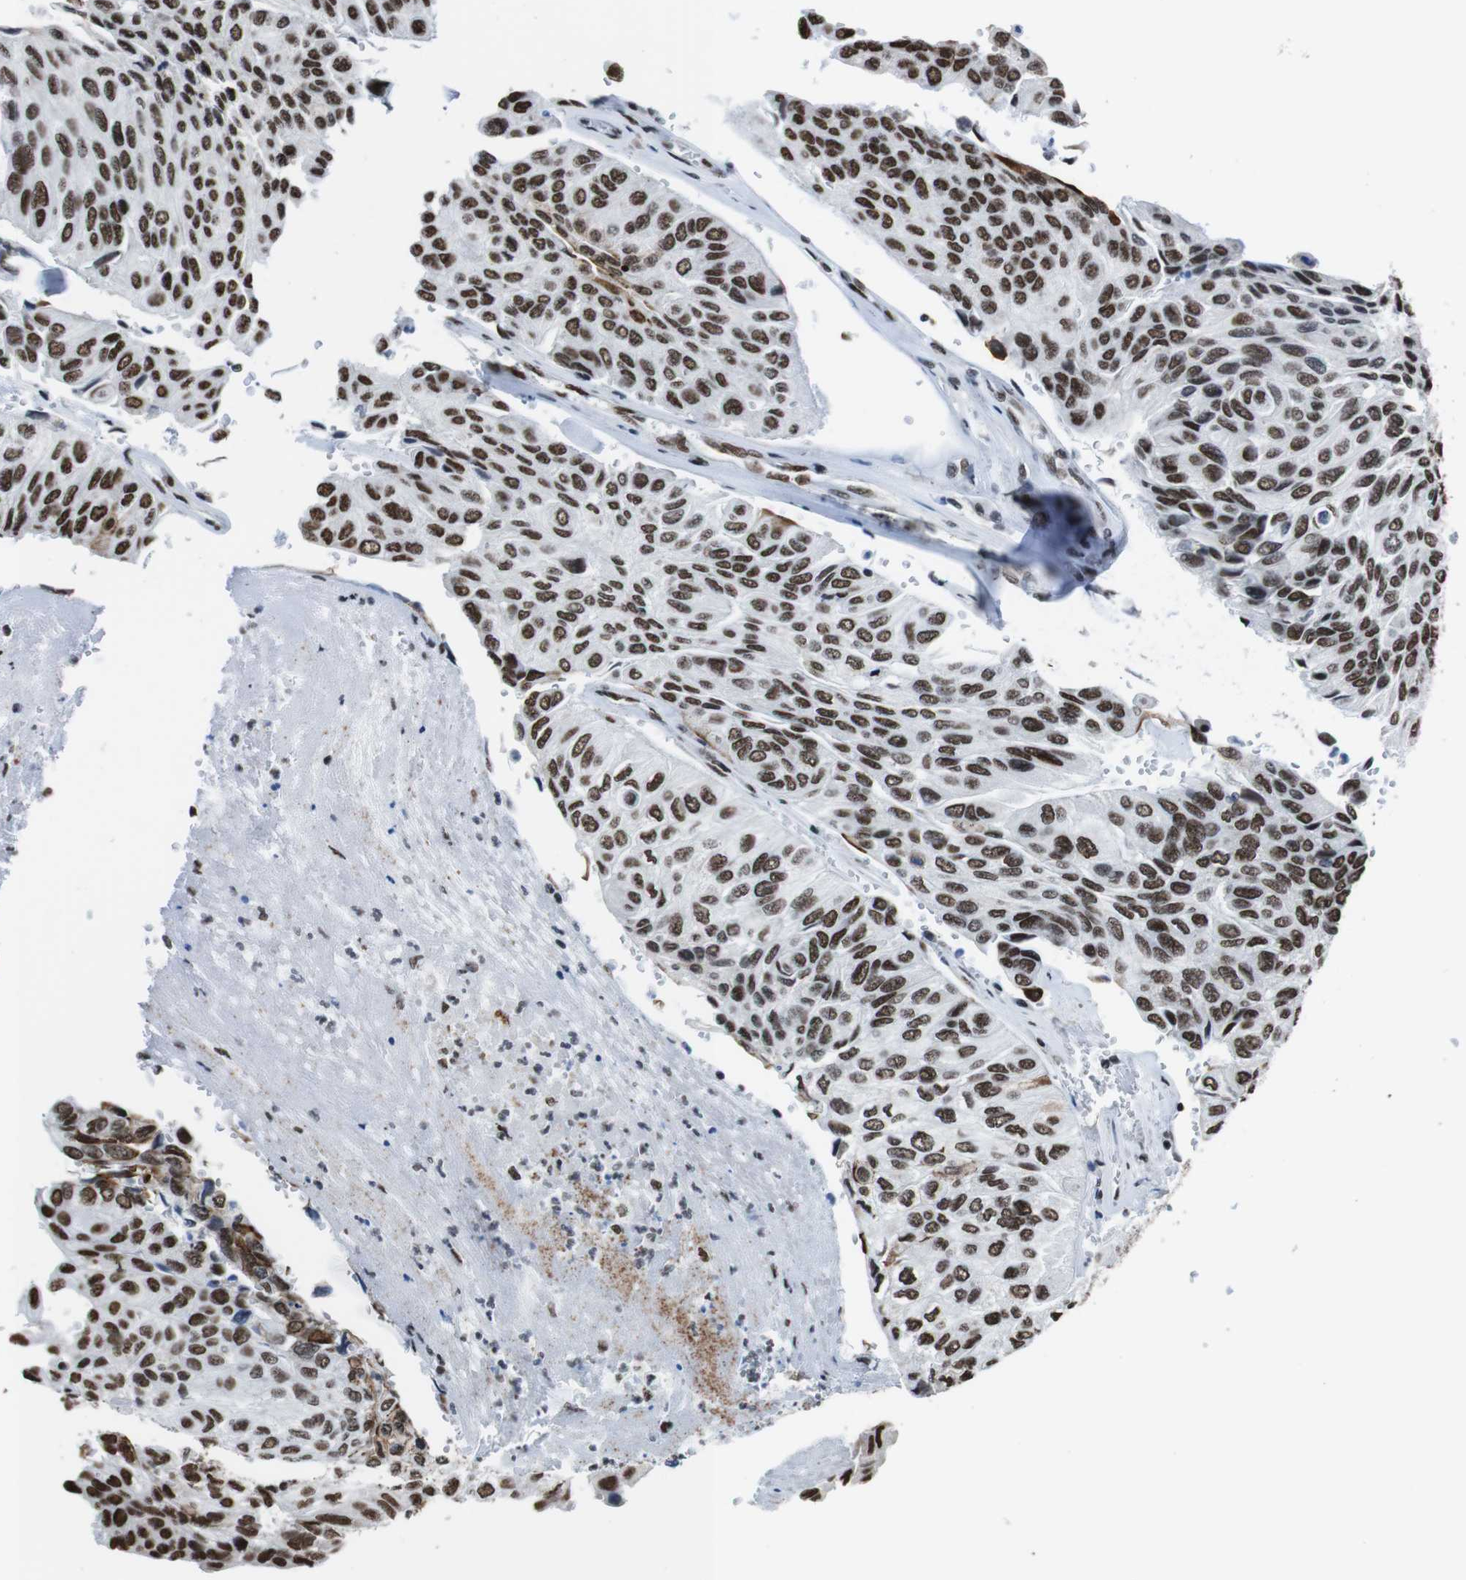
{"staining": {"intensity": "strong", "quantity": ">75%", "location": "nuclear"}, "tissue": "urothelial cancer", "cell_type": "Tumor cells", "image_type": "cancer", "snomed": [{"axis": "morphology", "description": "Urothelial carcinoma, High grade"}, {"axis": "topography", "description": "Urinary bladder"}], "caption": "A high-resolution micrograph shows immunohistochemistry staining of urothelial cancer, which shows strong nuclear positivity in about >75% of tumor cells.", "gene": "ROMO1", "patient": {"sex": "male", "age": 66}}